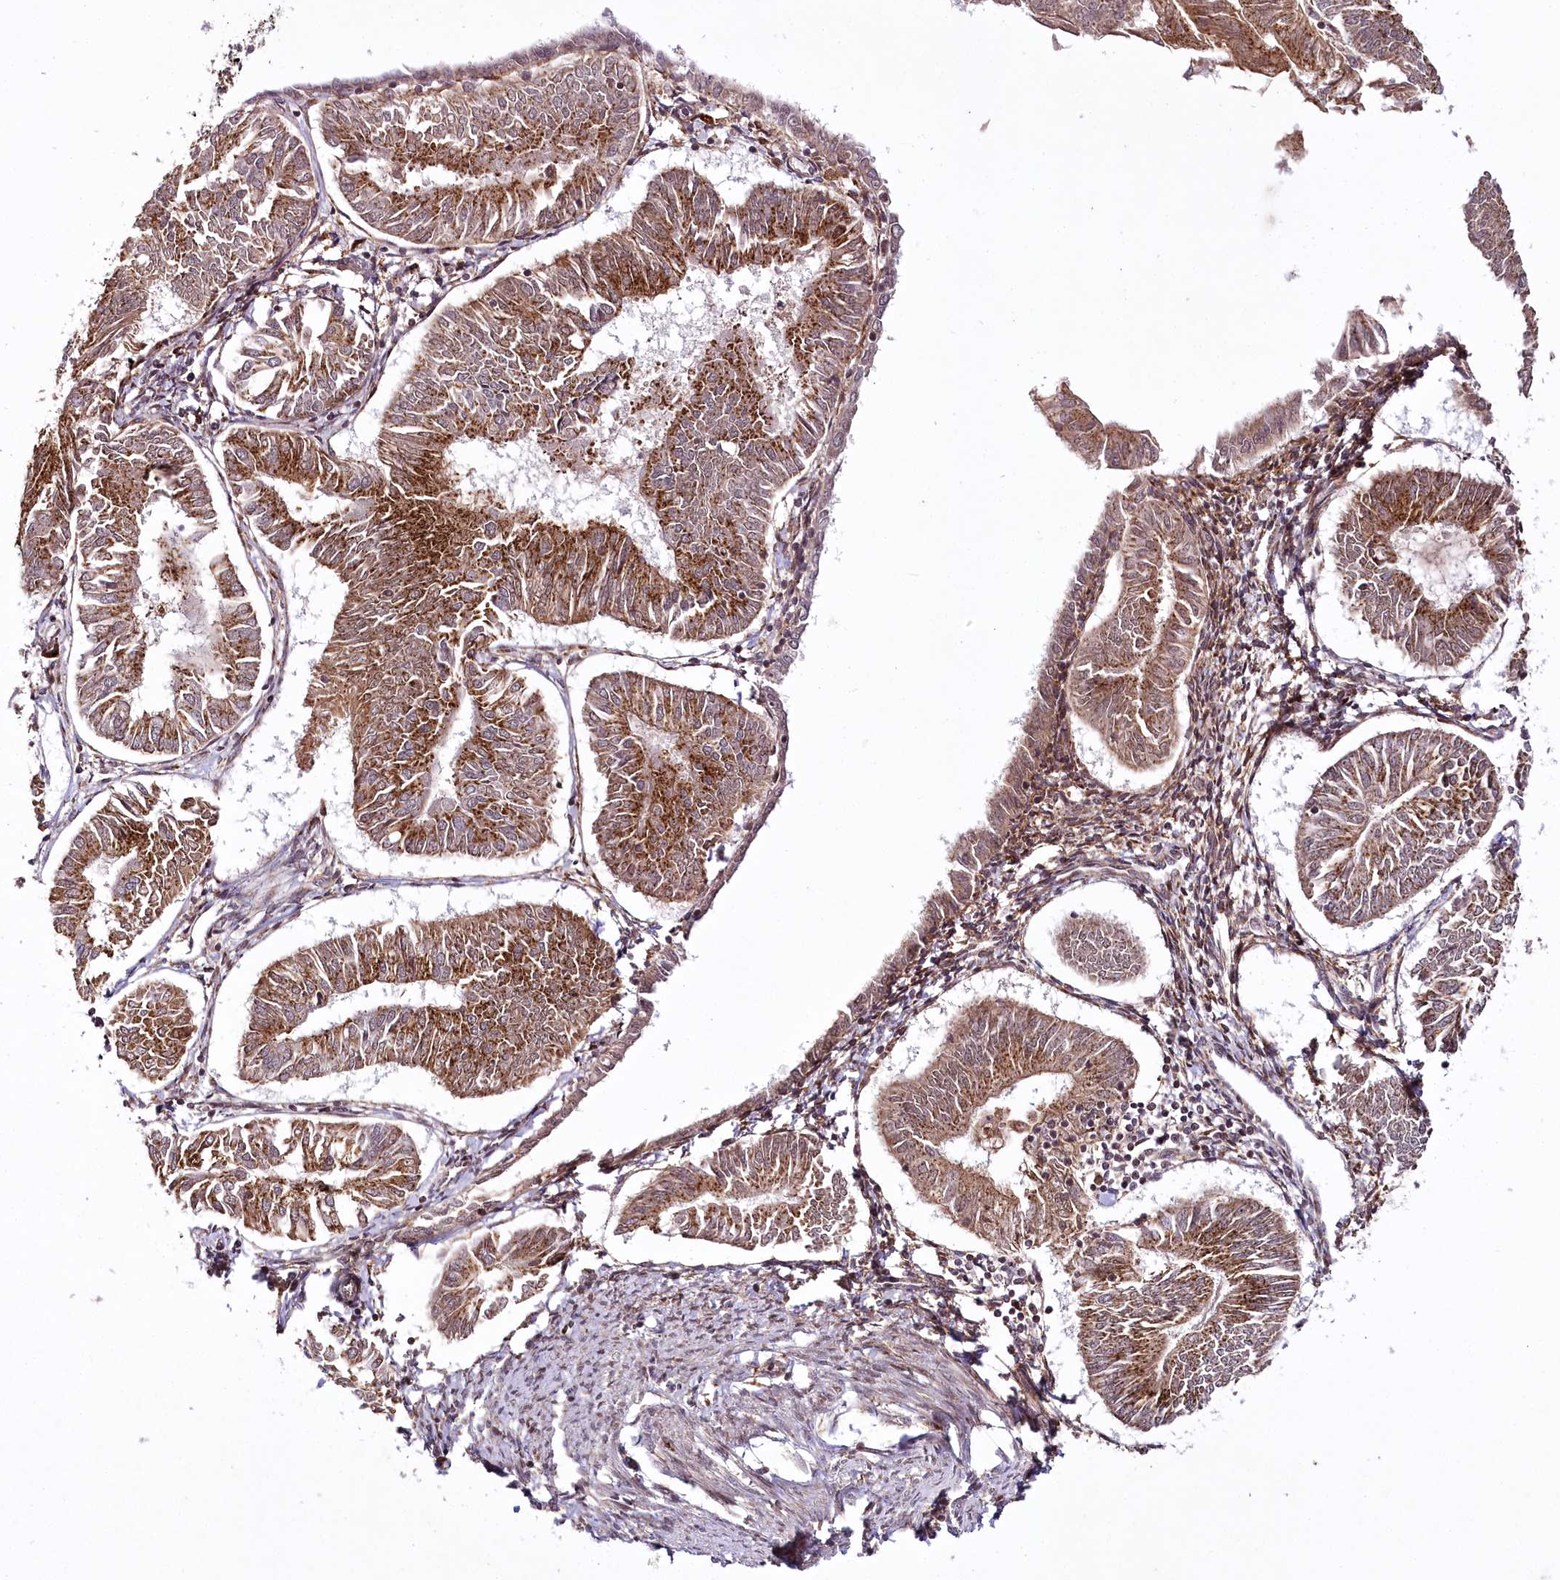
{"staining": {"intensity": "strong", "quantity": ">75%", "location": "cytoplasmic/membranous"}, "tissue": "endometrial cancer", "cell_type": "Tumor cells", "image_type": "cancer", "snomed": [{"axis": "morphology", "description": "Adenocarcinoma, NOS"}, {"axis": "topography", "description": "Endometrium"}], "caption": "This histopathology image shows IHC staining of human endometrial cancer (adenocarcinoma), with high strong cytoplasmic/membranous expression in about >75% of tumor cells.", "gene": "COPG1", "patient": {"sex": "female", "age": 58}}